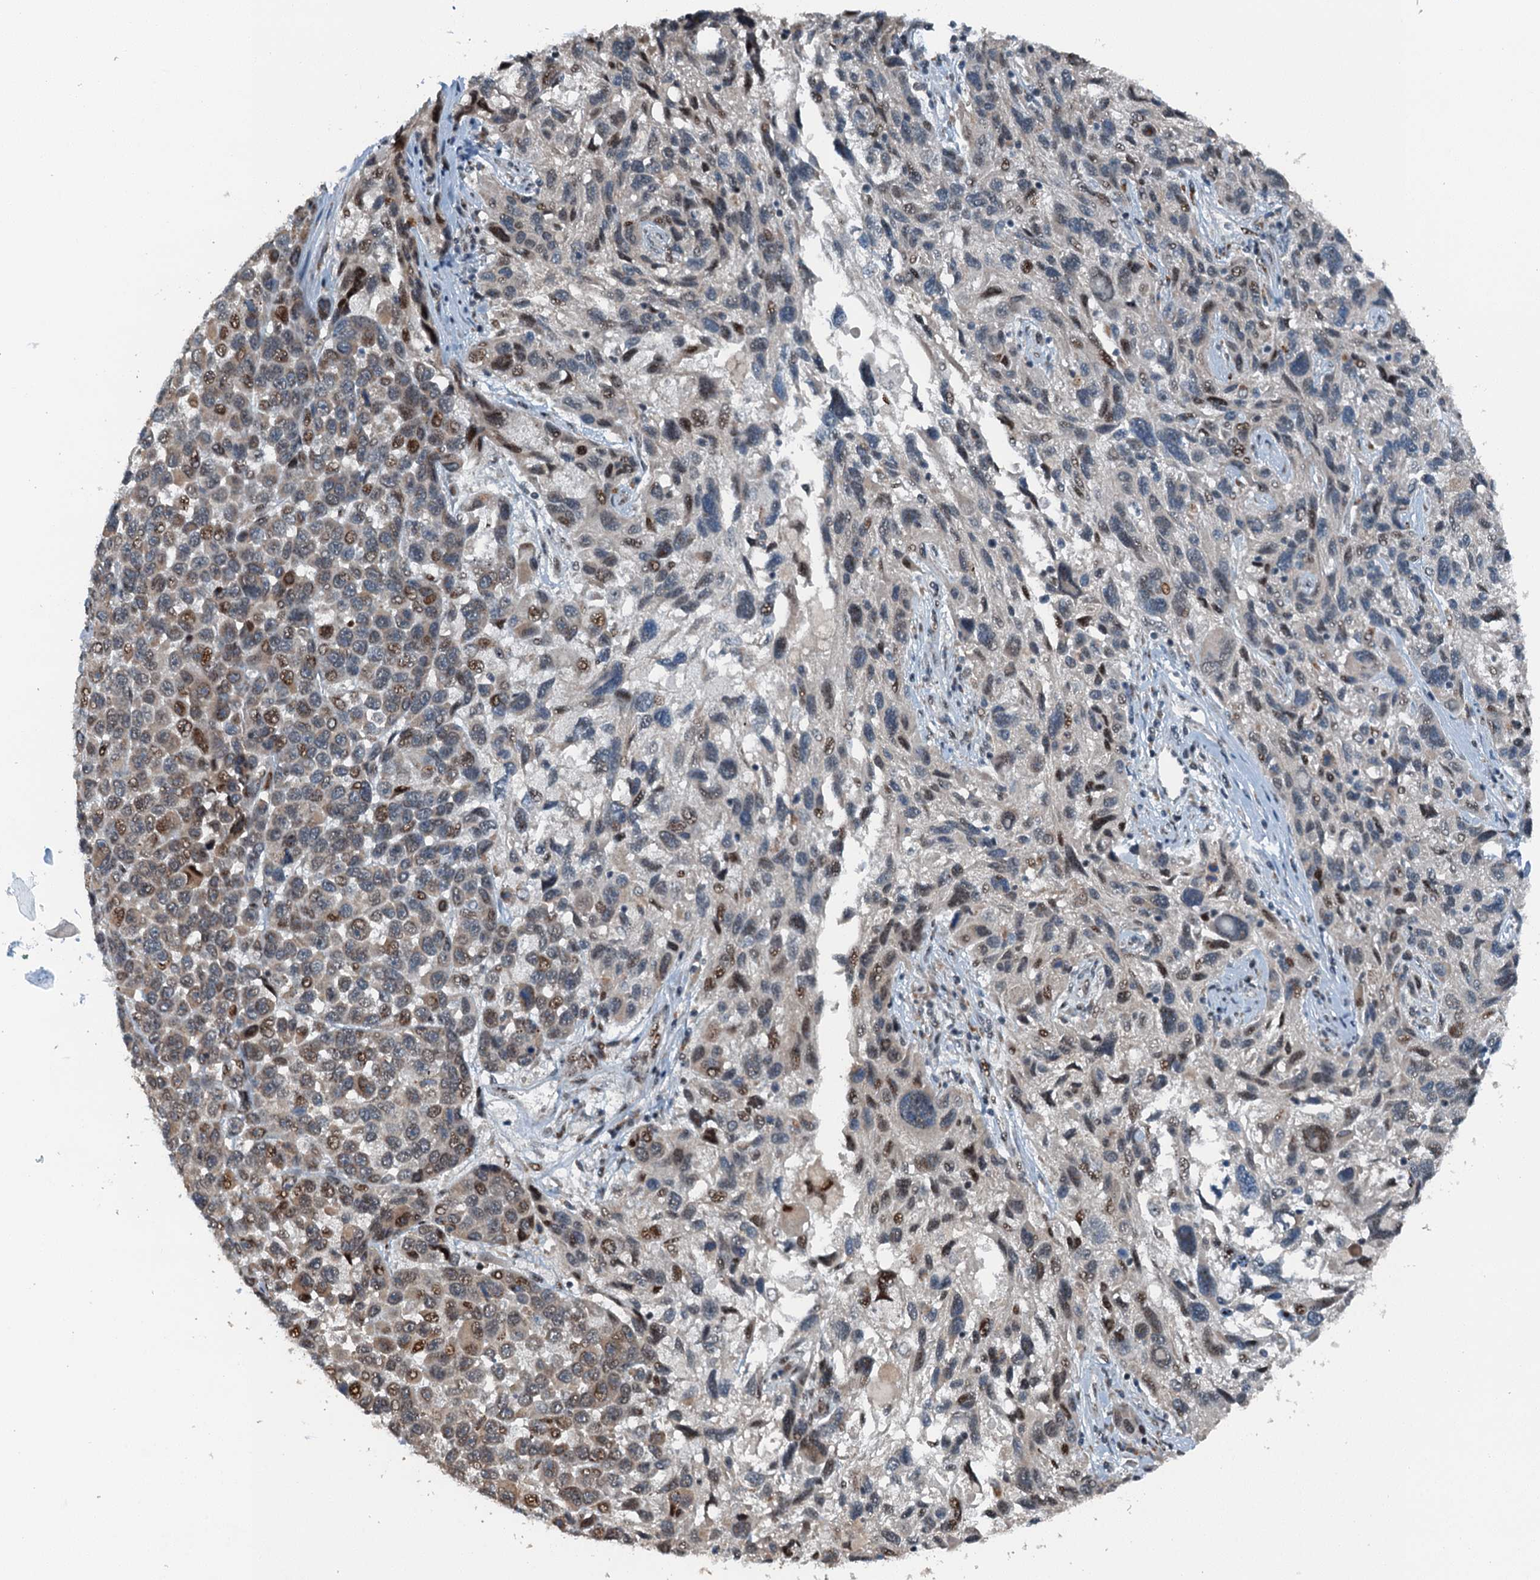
{"staining": {"intensity": "weak", "quantity": "25%-75%", "location": "cytoplasmic/membranous,nuclear"}, "tissue": "melanoma", "cell_type": "Tumor cells", "image_type": "cancer", "snomed": [{"axis": "morphology", "description": "Malignant melanoma, NOS"}, {"axis": "topography", "description": "Skin"}], "caption": "Melanoma stained for a protein reveals weak cytoplasmic/membranous and nuclear positivity in tumor cells.", "gene": "BMERB1", "patient": {"sex": "male", "age": 53}}